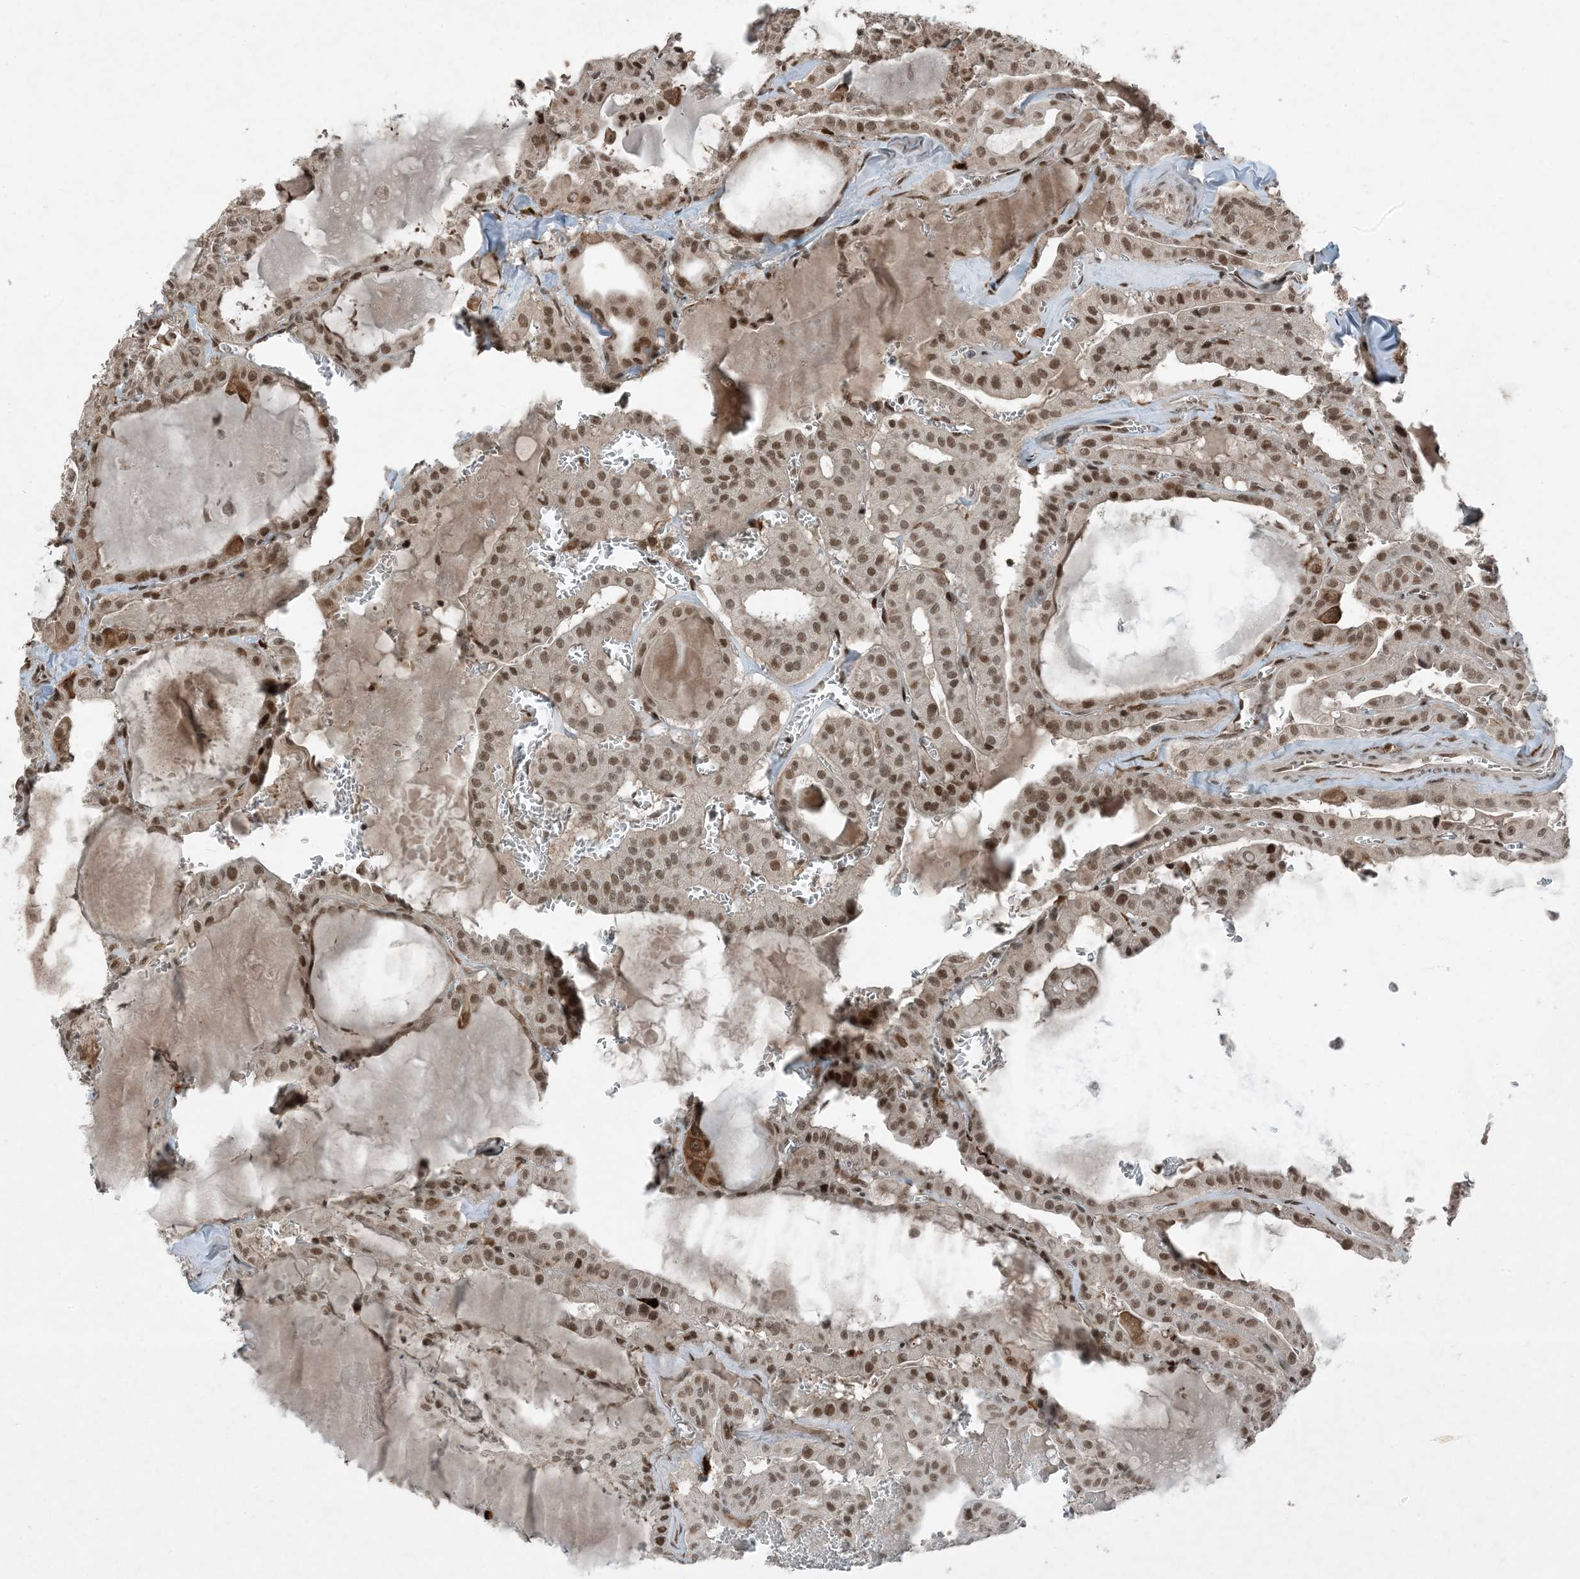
{"staining": {"intensity": "moderate", "quantity": ">75%", "location": "nuclear"}, "tissue": "thyroid cancer", "cell_type": "Tumor cells", "image_type": "cancer", "snomed": [{"axis": "morphology", "description": "Papillary adenocarcinoma, NOS"}, {"axis": "topography", "description": "Thyroid gland"}], "caption": "High-power microscopy captured an IHC photomicrograph of thyroid cancer (papillary adenocarcinoma), revealing moderate nuclear expression in about >75% of tumor cells.", "gene": "TRAPPC12", "patient": {"sex": "male", "age": 52}}